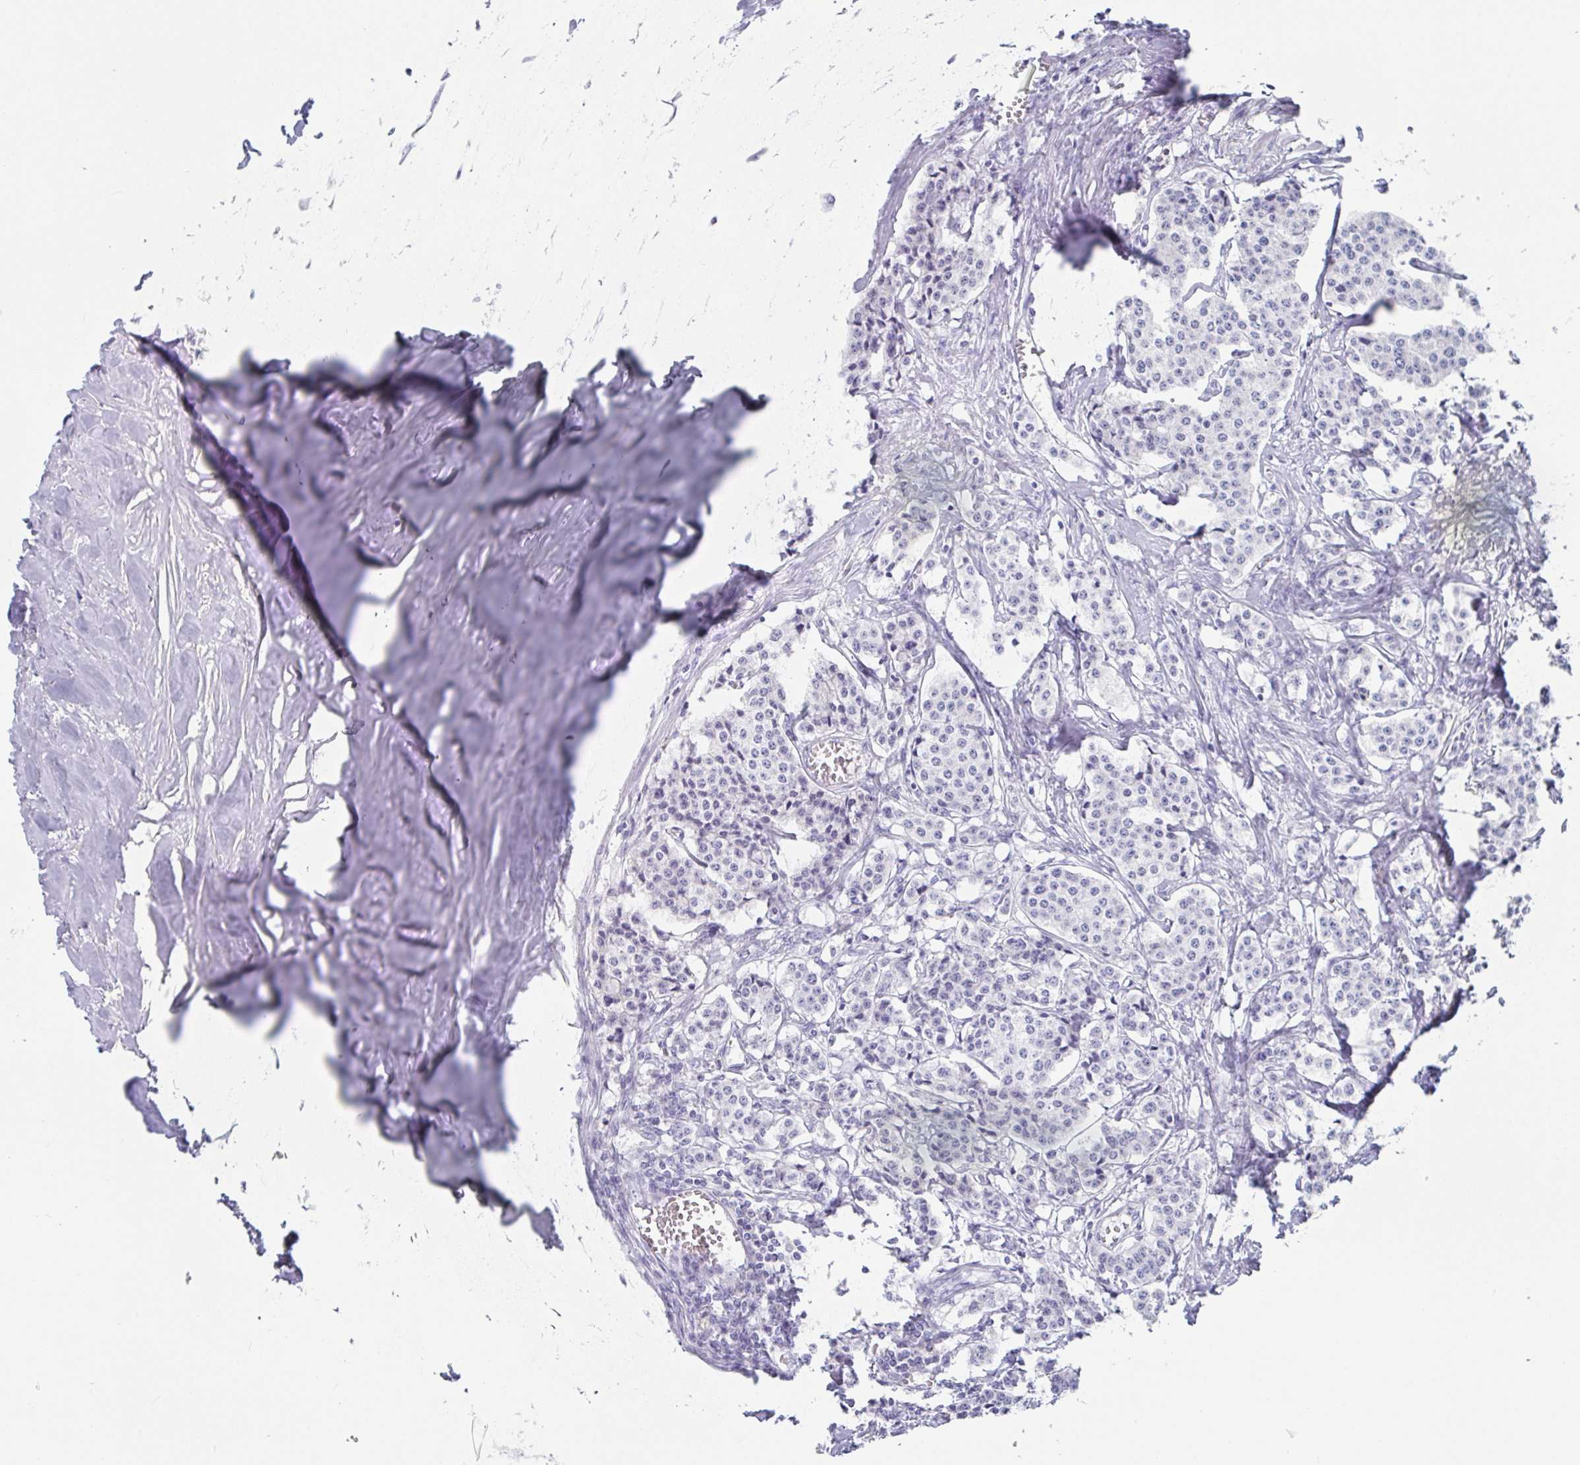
{"staining": {"intensity": "negative", "quantity": "none", "location": "none"}, "tissue": "carcinoid", "cell_type": "Tumor cells", "image_type": "cancer", "snomed": [{"axis": "morphology", "description": "Carcinoid, malignant, NOS"}, {"axis": "topography", "description": "Small intestine"}], "caption": "Protein analysis of carcinoid displays no significant positivity in tumor cells.", "gene": "PLA2G1B", "patient": {"sex": "female", "age": 64}}